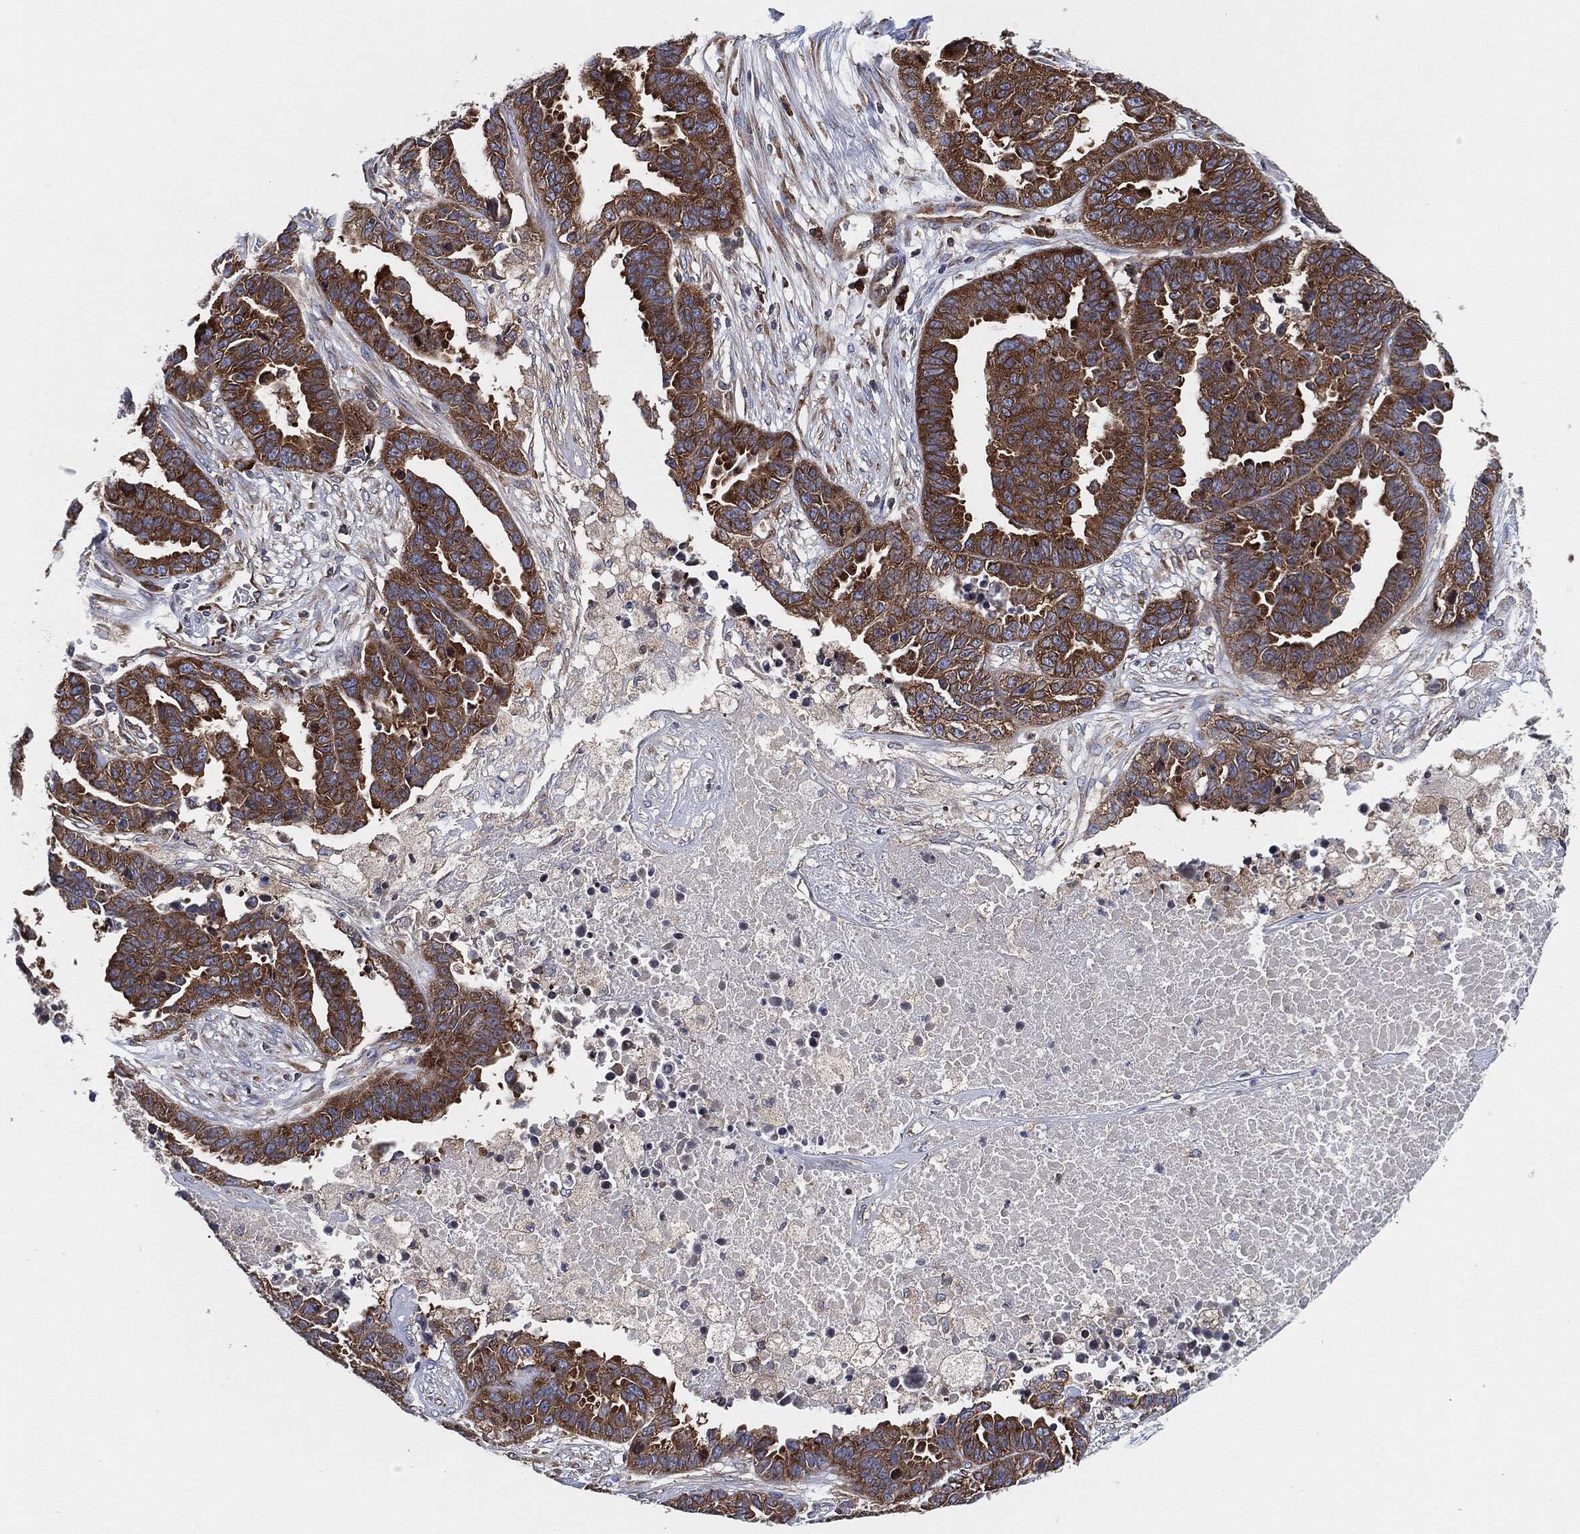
{"staining": {"intensity": "strong", "quantity": ">75%", "location": "cytoplasmic/membranous"}, "tissue": "ovarian cancer", "cell_type": "Tumor cells", "image_type": "cancer", "snomed": [{"axis": "morphology", "description": "Cystadenocarcinoma, serous, NOS"}, {"axis": "topography", "description": "Ovary"}], "caption": "A brown stain labels strong cytoplasmic/membranous expression of a protein in human ovarian cancer (serous cystadenocarcinoma) tumor cells. The staining was performed using DAB (3,3'-diaminobenzidine), with brown indicating positive protein expression. Nuclei are stained blue with hematoxylin.", "gene": "EIF2S2", "patient": {"sex": "female", "age": 87}}